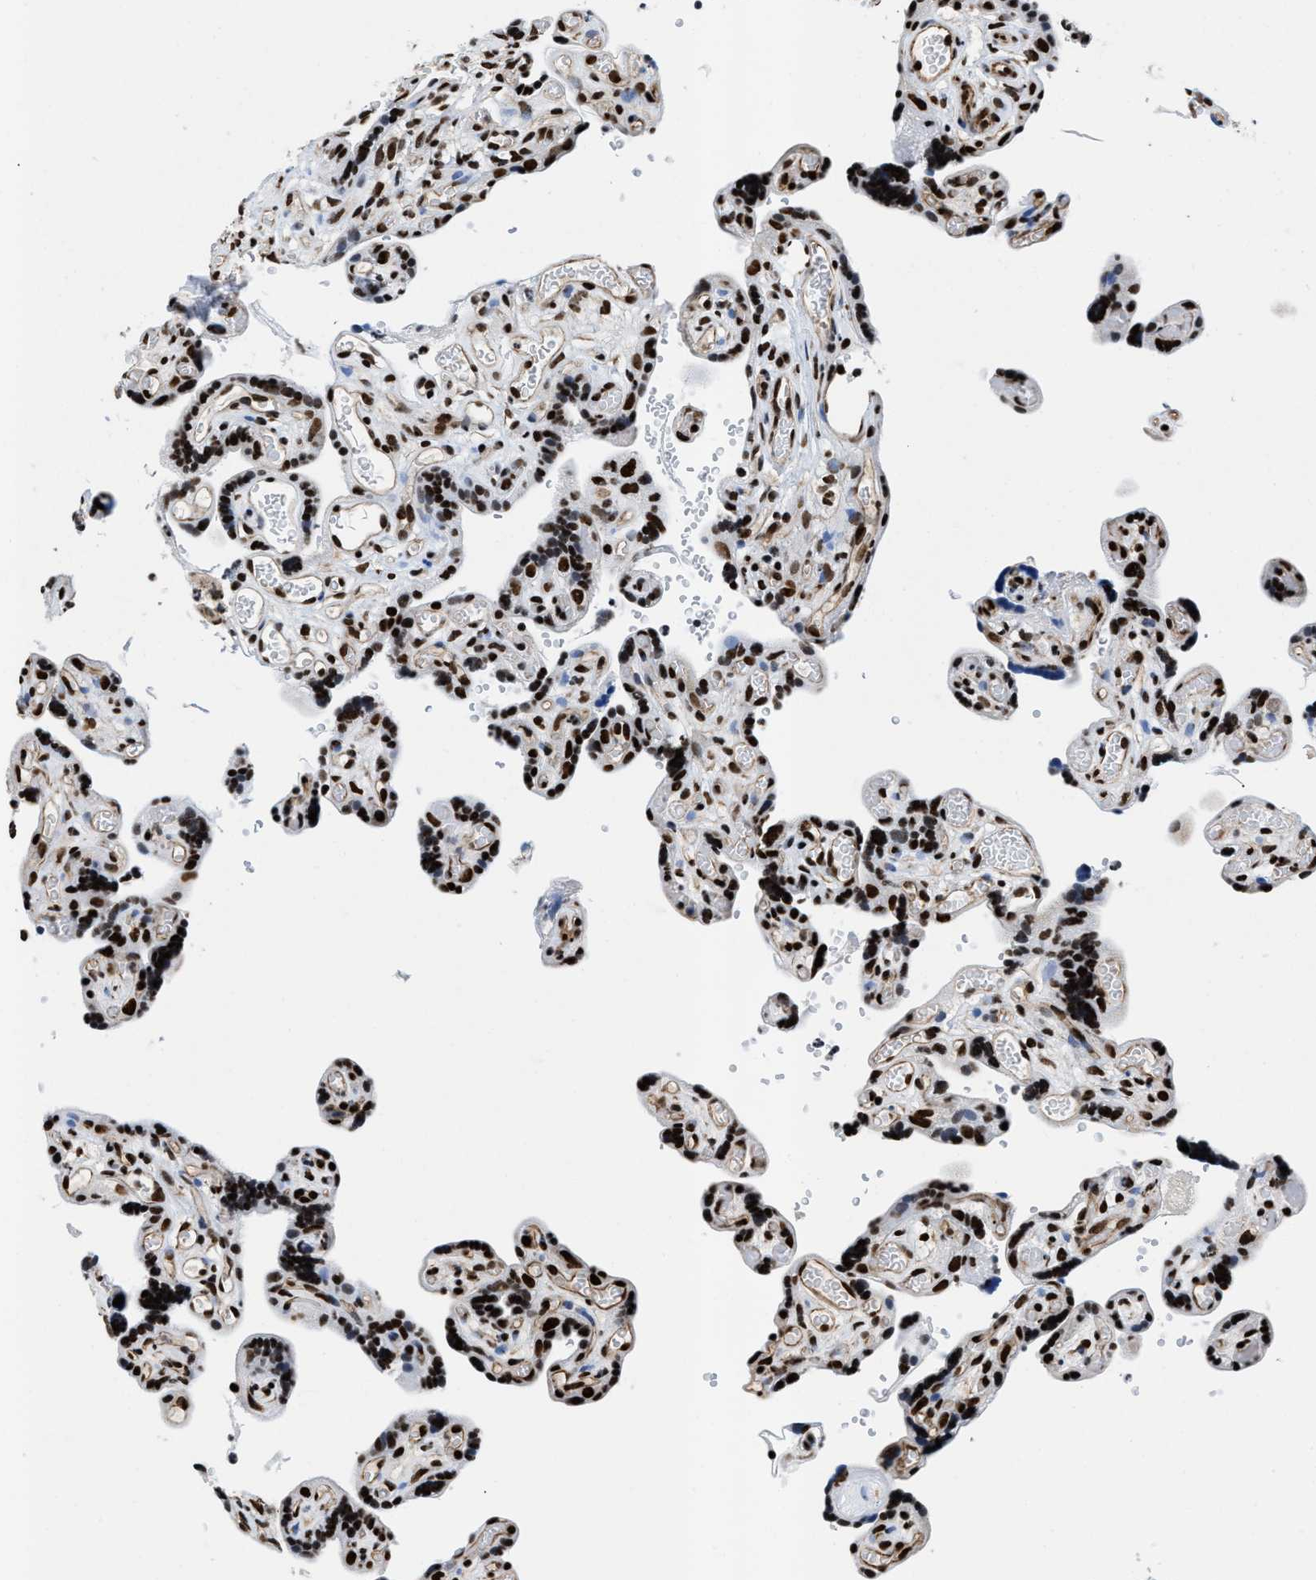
{"staining": {"intensity": "strong", "quantity": ">75%", "location": "nuclear"}, "tissue": "placenta", "cell_type": "Decidual cells", "image_type": "normal", "snomed": [{"axis": "morphology", "description": "Normal tissue, NOS"}, {"axis": "topography", "description": "Placenta"}], "caption": "This image shows immunohistochemistry (IHC) staining of unremarkable human placenta, with high strong nuclear staining in about >75% of decidual cells.", "gene": "SAFB", "patient": {"sex": "female", "age": 30}}